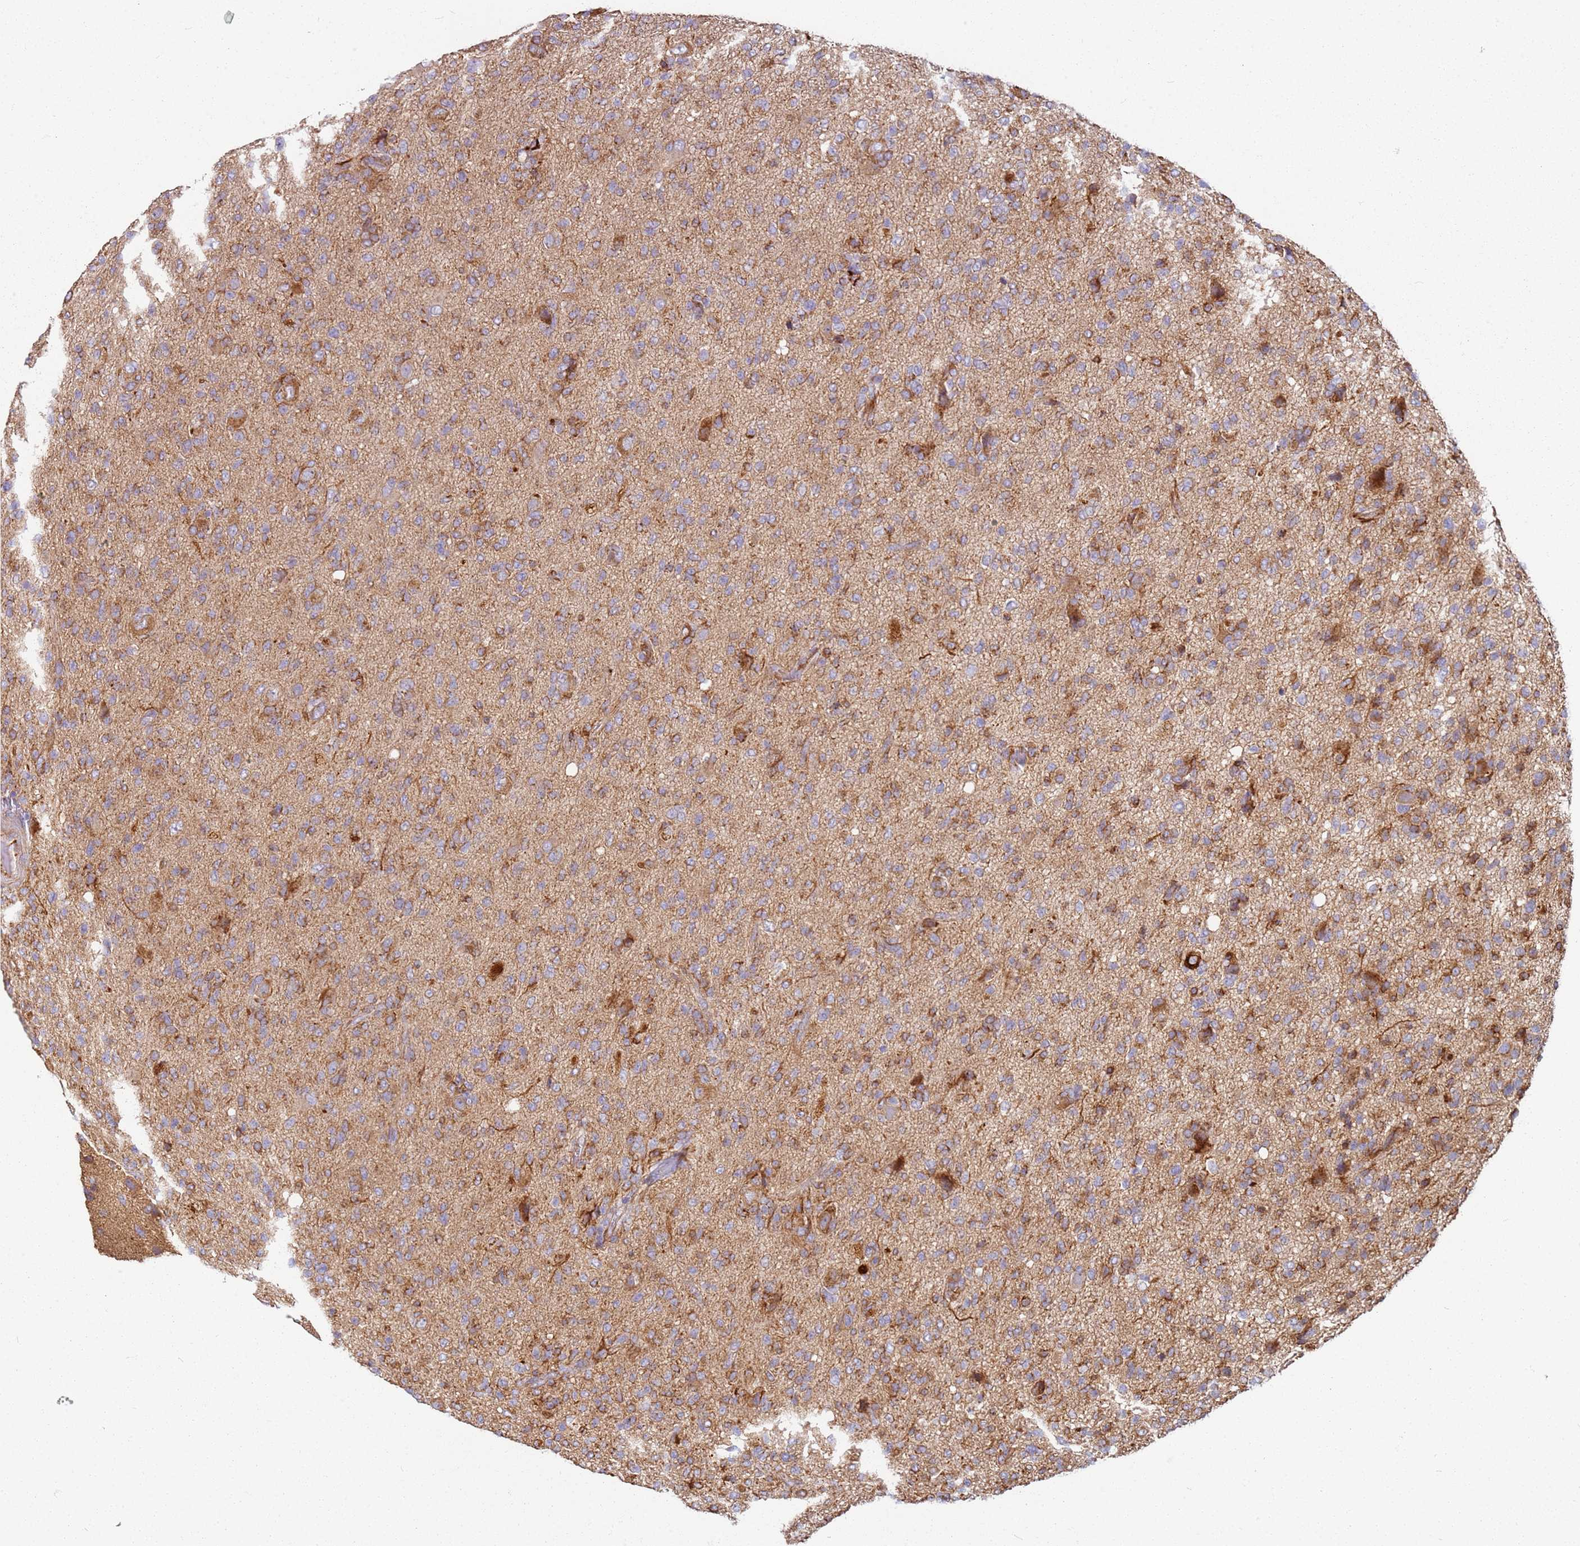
{"staining": {"intensity": "moderate", "quantity": "25%-75%", "location": "cytoplasmic/membranous"}, "tissue": "glioma", "cell_type": "Tumor cells", "image_type": "cancer", "snomed": [{"axis": "morphology", "description": "Glioma, malignant, High grade"}, {"axis": "topography", "description": "Brain"}], "caption": "Moderate cytoplasmic/membranous expression for a protein is present in approximately 25%-75% of tumor cells of glioma using IHC.", "gene": "ALS2", "patient": {"sex": "female", "age": 57}}